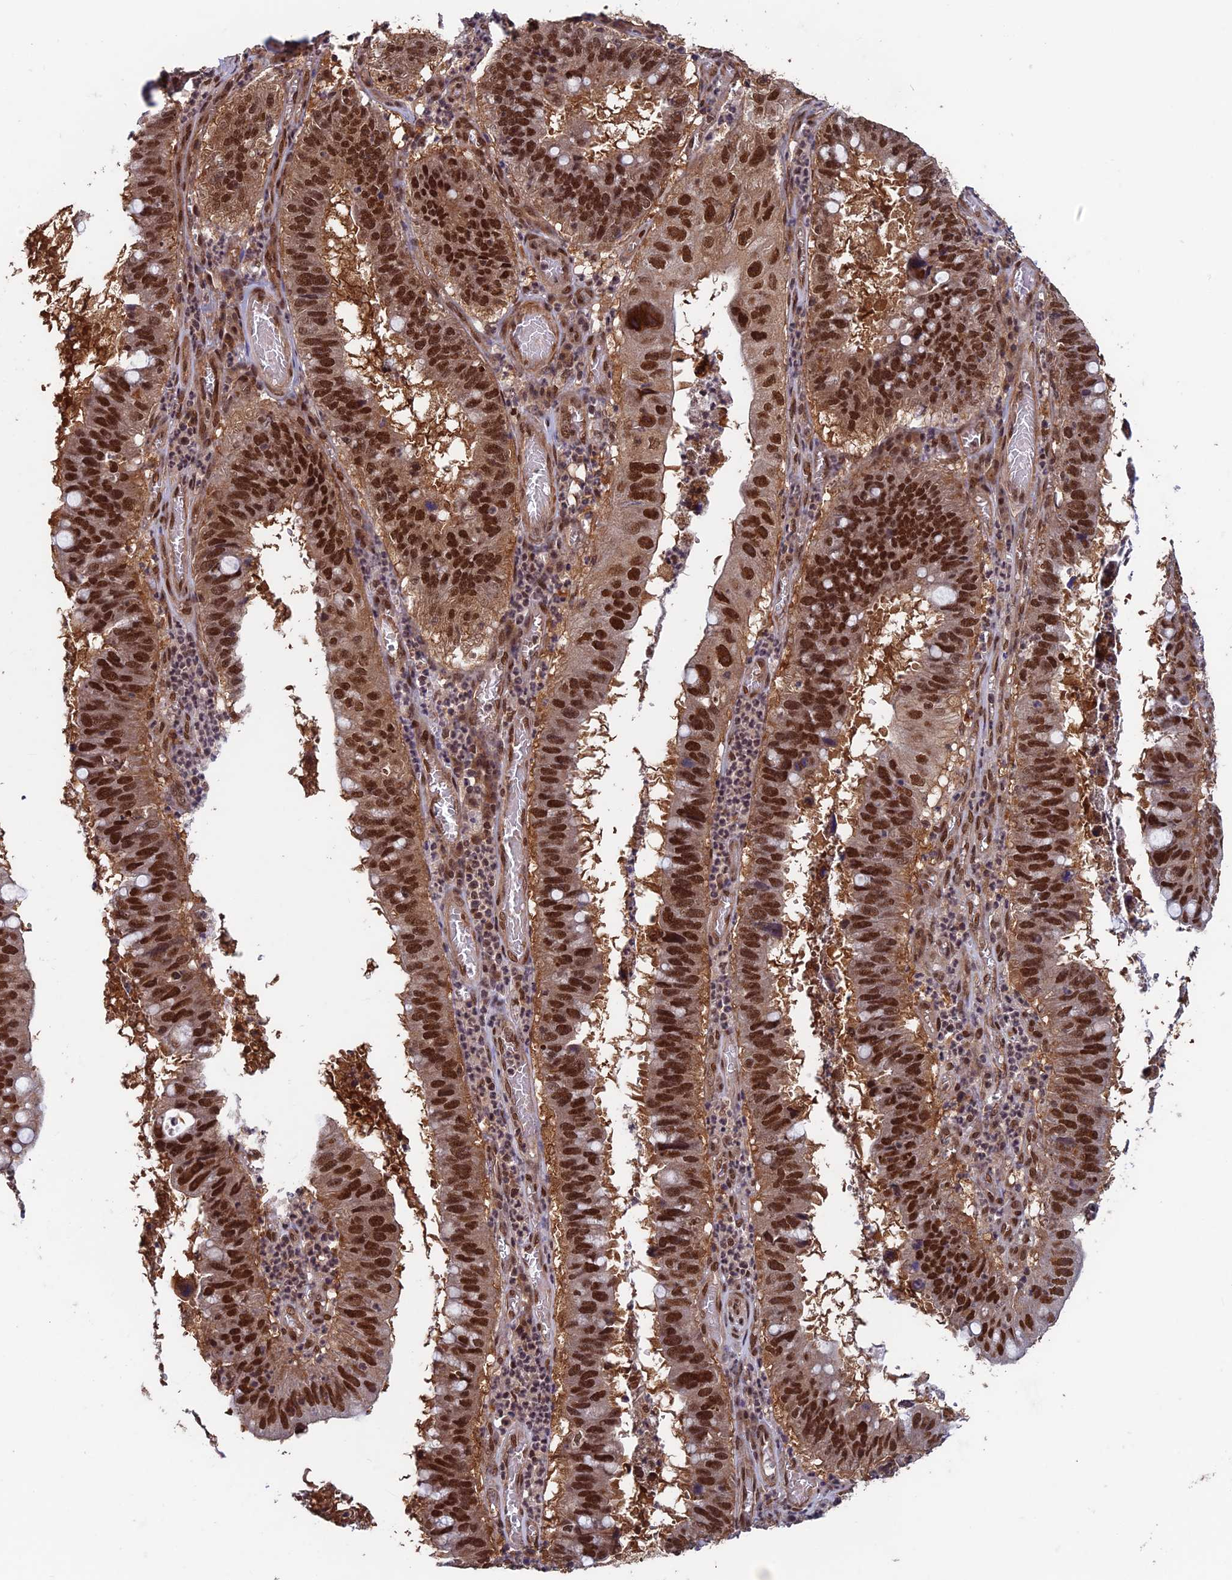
{"staining": {"intensity": "strong", "quantity": ">75%", "location": "nuclear"}, "tissue": "stomach cancer", "cell_type": "Tumor cells", "image_type": "cancer", "snomed": [{"axis": "morphology", "description": "Adenocarcinoma, NOS"}, {"axis": "topography", "description": "Stomach"}], "caption": "An immunohistochemistry (IHC) image of neoplastic tissue is shown. Protein staining in brown highlights strong nuclear positivity in stomach cancer within tumor cells. Using DAB (brown) and hematoxylin (blue) stains, captured at high magnification using brightfield microscopy.", "gene": "FAM53C", "patient": {"sex": "male", "age": 59}}